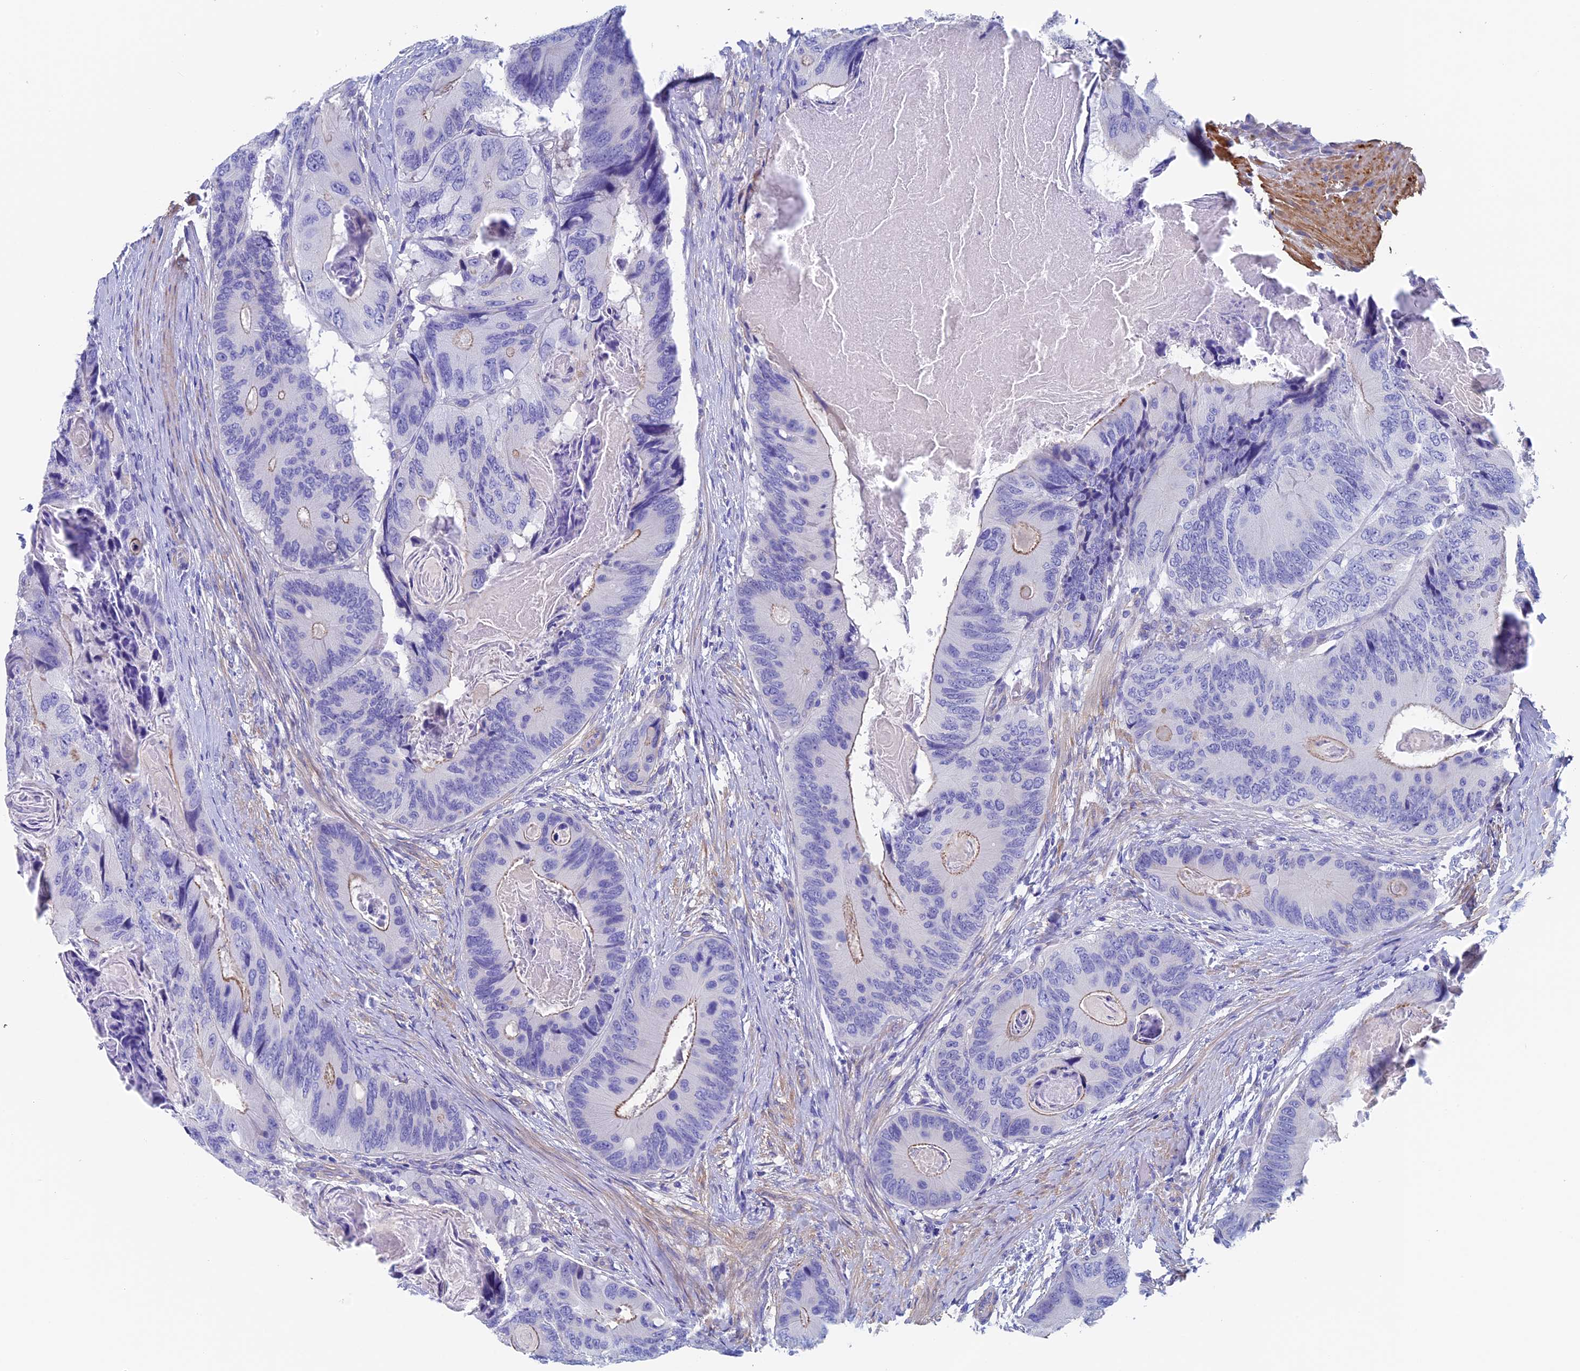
{"staining": {"intensity": "weak", "quantity": "<25%", "location": "cytoplasmic/membranous"}, "tissue": "colorectal cancer", "cell_type": "Tumor cells", "image_type": "cancer", "snomed": [{"axis": "morphology", "description": "Adenocarcinoma, NOS"}, {"axis": "topography", "description": "Colon"}], "caption": "Tumor cells show no significant staining in colorectal adenocarcinoma. (DAB (3,3'-diaminobenzidine) immunohistochemistry with hematoxylin counter stain).", "gene": "ADH7", "patient": {"sex": "male", "age": 84}}